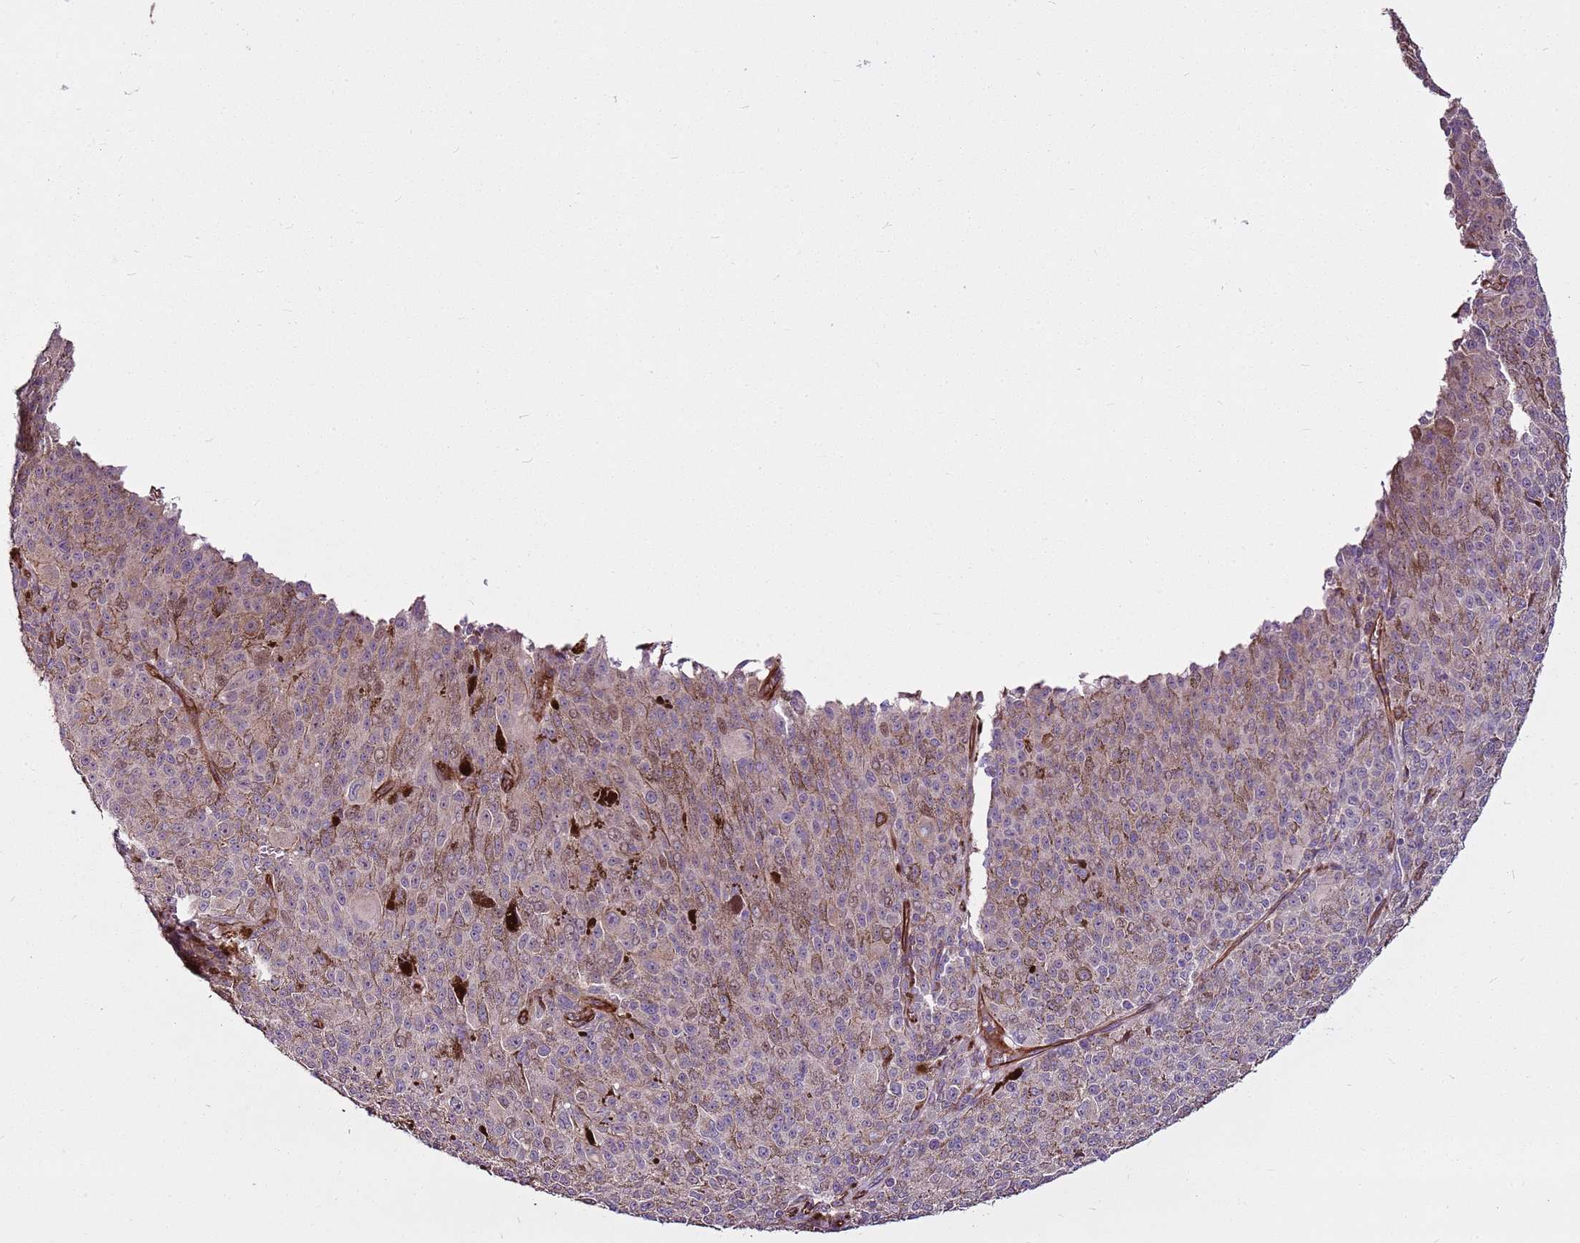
{"staining": {"intensity": "weak", "quantity": "25%-75%", "location": "cytoplasmic/membranous"}, "tissue": "melanoma", "cell_type": "Tumor cells", "image_type": "cancer", "snomed": [{"axis": "morphology", "description": "Malignant melanoma, NOS"}, {"axis": "topography", "description": "Skin"}], "caption": "Immunohistochemistry (DAB (3,3'-diaminobenzidine)) staining of malignant melanoma shows weak cytoplasmic/membranous protein expression in approximately 25%-75% of tumor cells.", "gene": "ZNF827", "patient": {"sex": "female", "age": 52}}